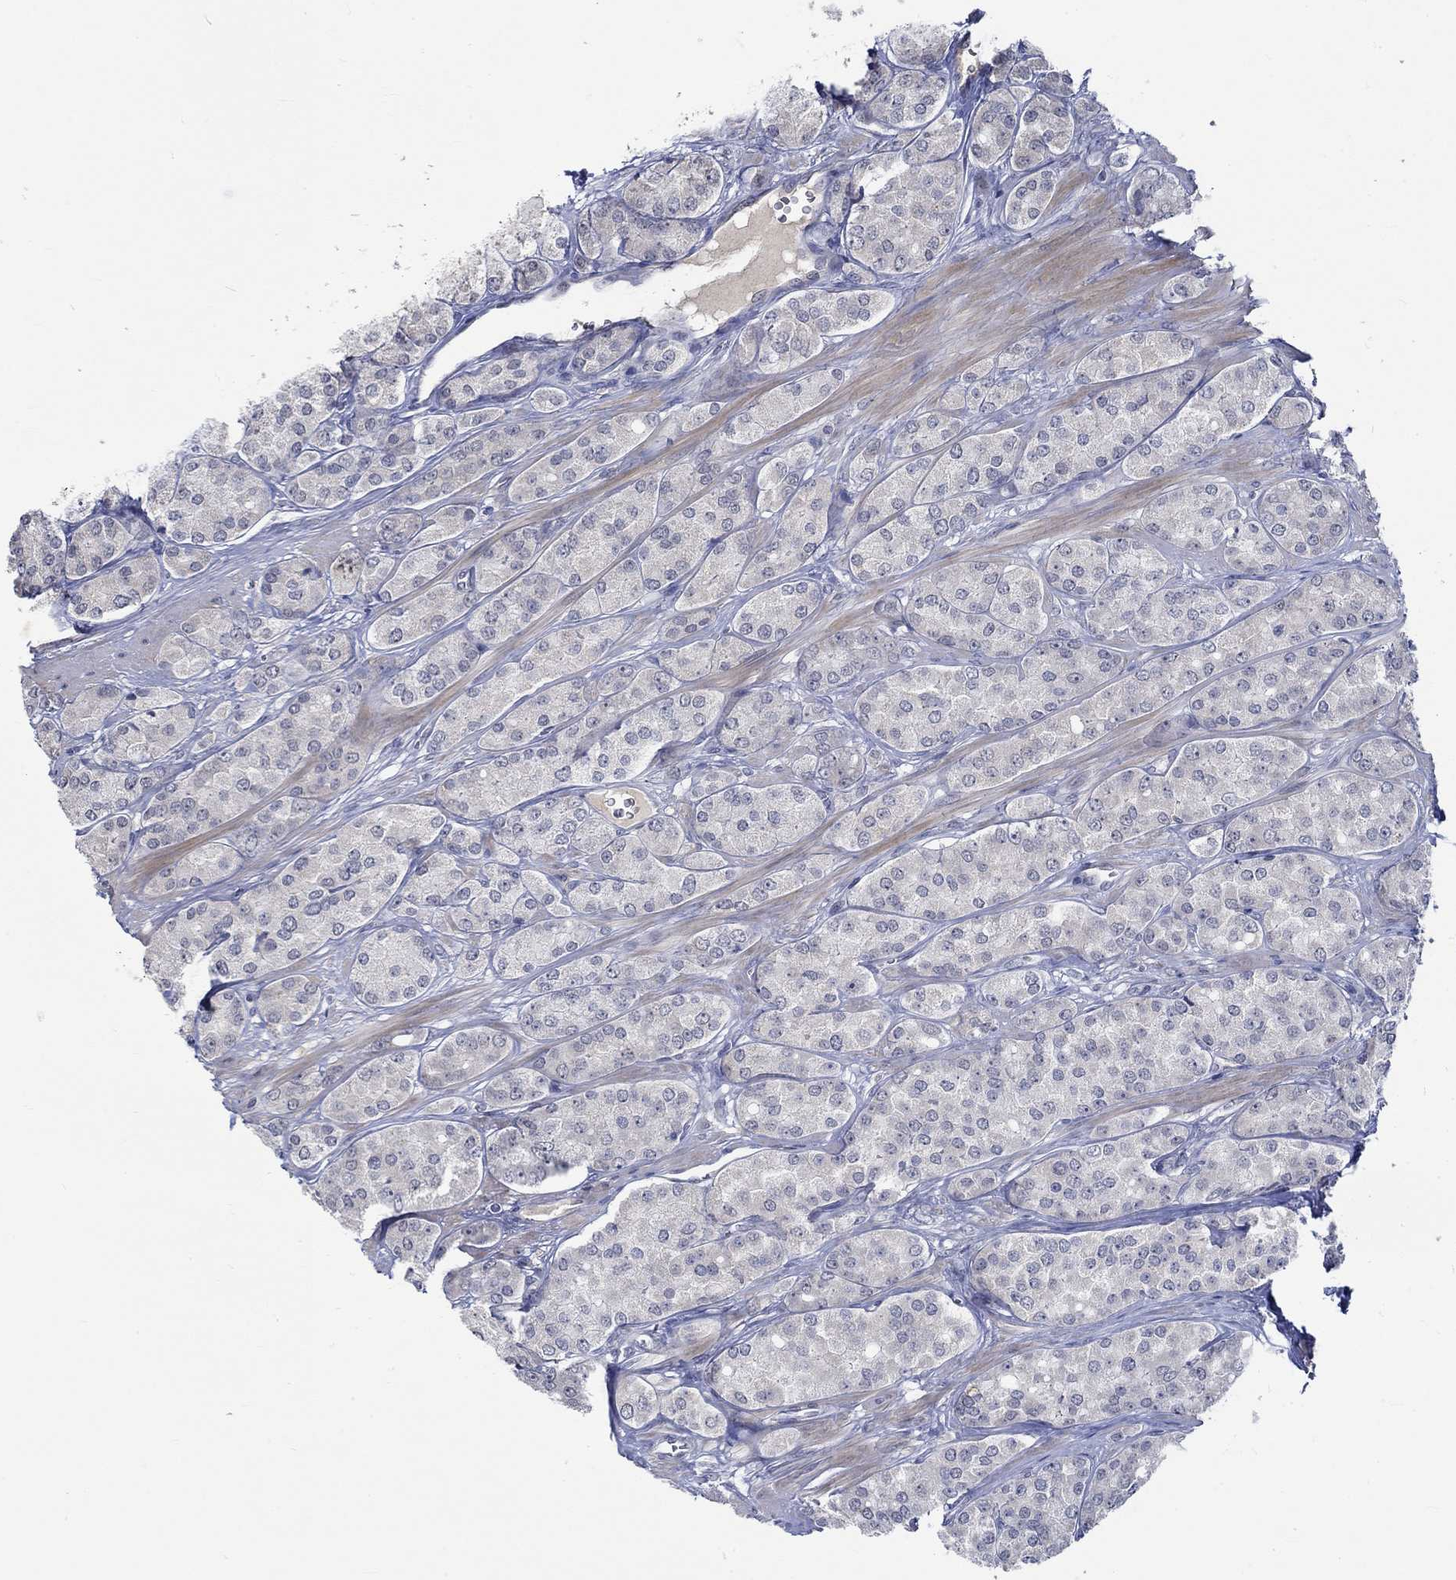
{"staining": {"intensity": "negative", "quantity": "none", "location": "none"}, "tissue": "prostate cancer", "cell_type": "Tumor cells", "image_type": "cancer", "snomed": [{"axis": "morphology", "description": "Adenocarcinoma, NOS"}, {"axis": "topography", "description": "Prostate"}], "caption": "Prostate cancer stained for a protein using immunohistochemistry (IHC) reveals no positivity tumor cells.", "gene": "WASF1", "patient": {"sex": "male", "age": 67}}